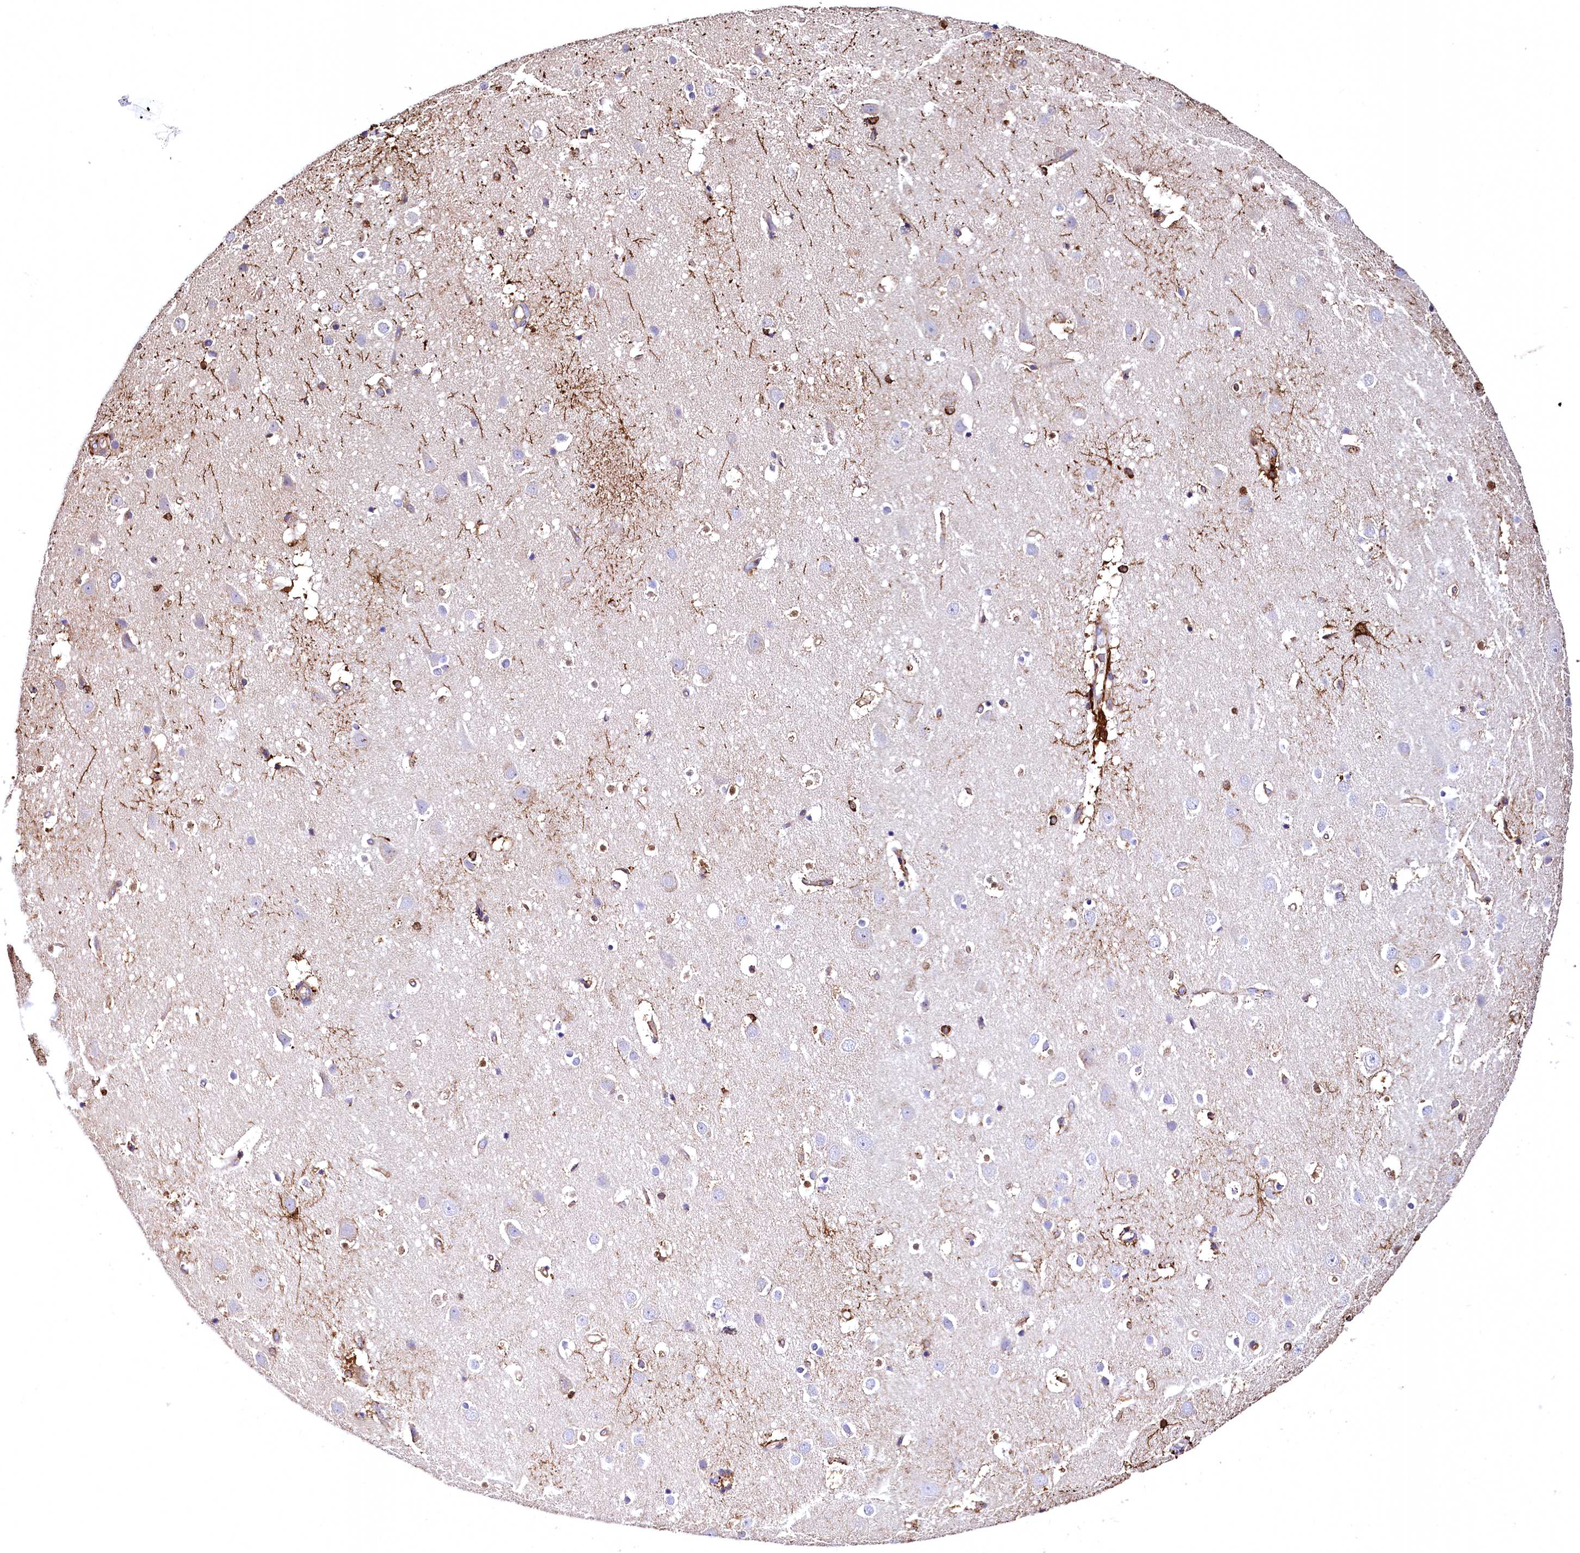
{"staining": {"intensity": "moderate", "quantity": "25%-75%", "location": "cytoplasmic/membranous"}, "tissue": "cerebral cortex", "cell_type": "Endothelial cells", "image_type": "normal", "snomed": [{"axis": "morphology", "description": "Normal tissue, NOS"}, {"axis": "topography", "description": "Cerebral cortex"}], "caption": "Immunohistochemical staining of benign cerebral cortex demonstrates moderate cytoplasmic/membranous protein expression in approximately 25%-75% of endothelial cells.", "gene": "RARS2", "patient": {"sex": "male", "age": 54}}